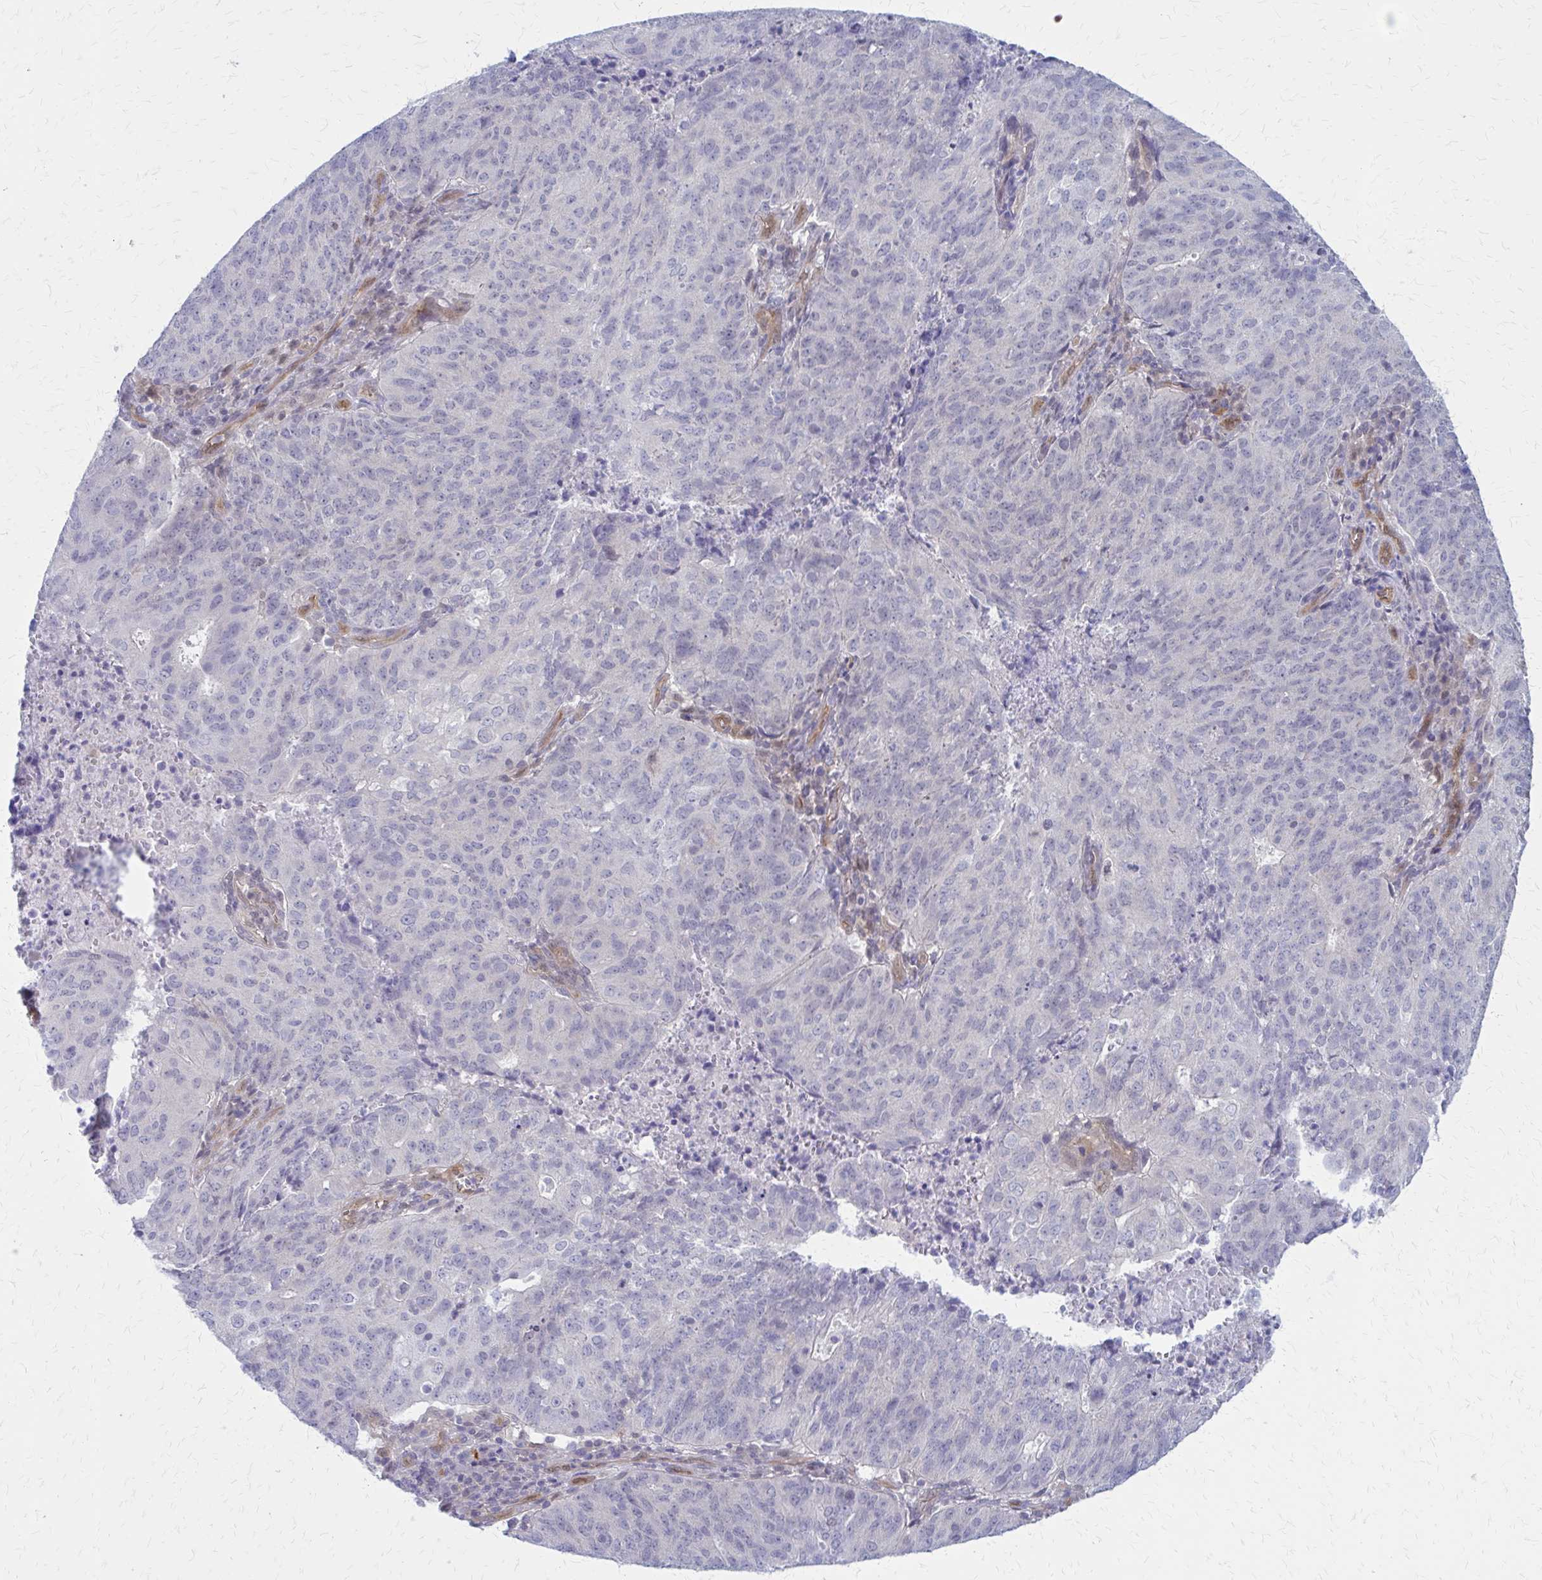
{"staining": {"intensity": "negative", "quantity": "none", "location": "none"}, "tissue": "endometrial cancer", "cell_type": "Tumor cells", "image_type": "cancer", "snomed": [{"axis": "morphology", "description": "Adenocarcinoma, NOS"}, {"axis": "topography", "description": "Endometrium"}], "caption": "Immunohistochemical staining of human adenocarcinoma (endometrial) demonstrates no significant positivity in tumor cells.", "gene": "CLIC2", "patient": {"sex": "female", "age": 82}}